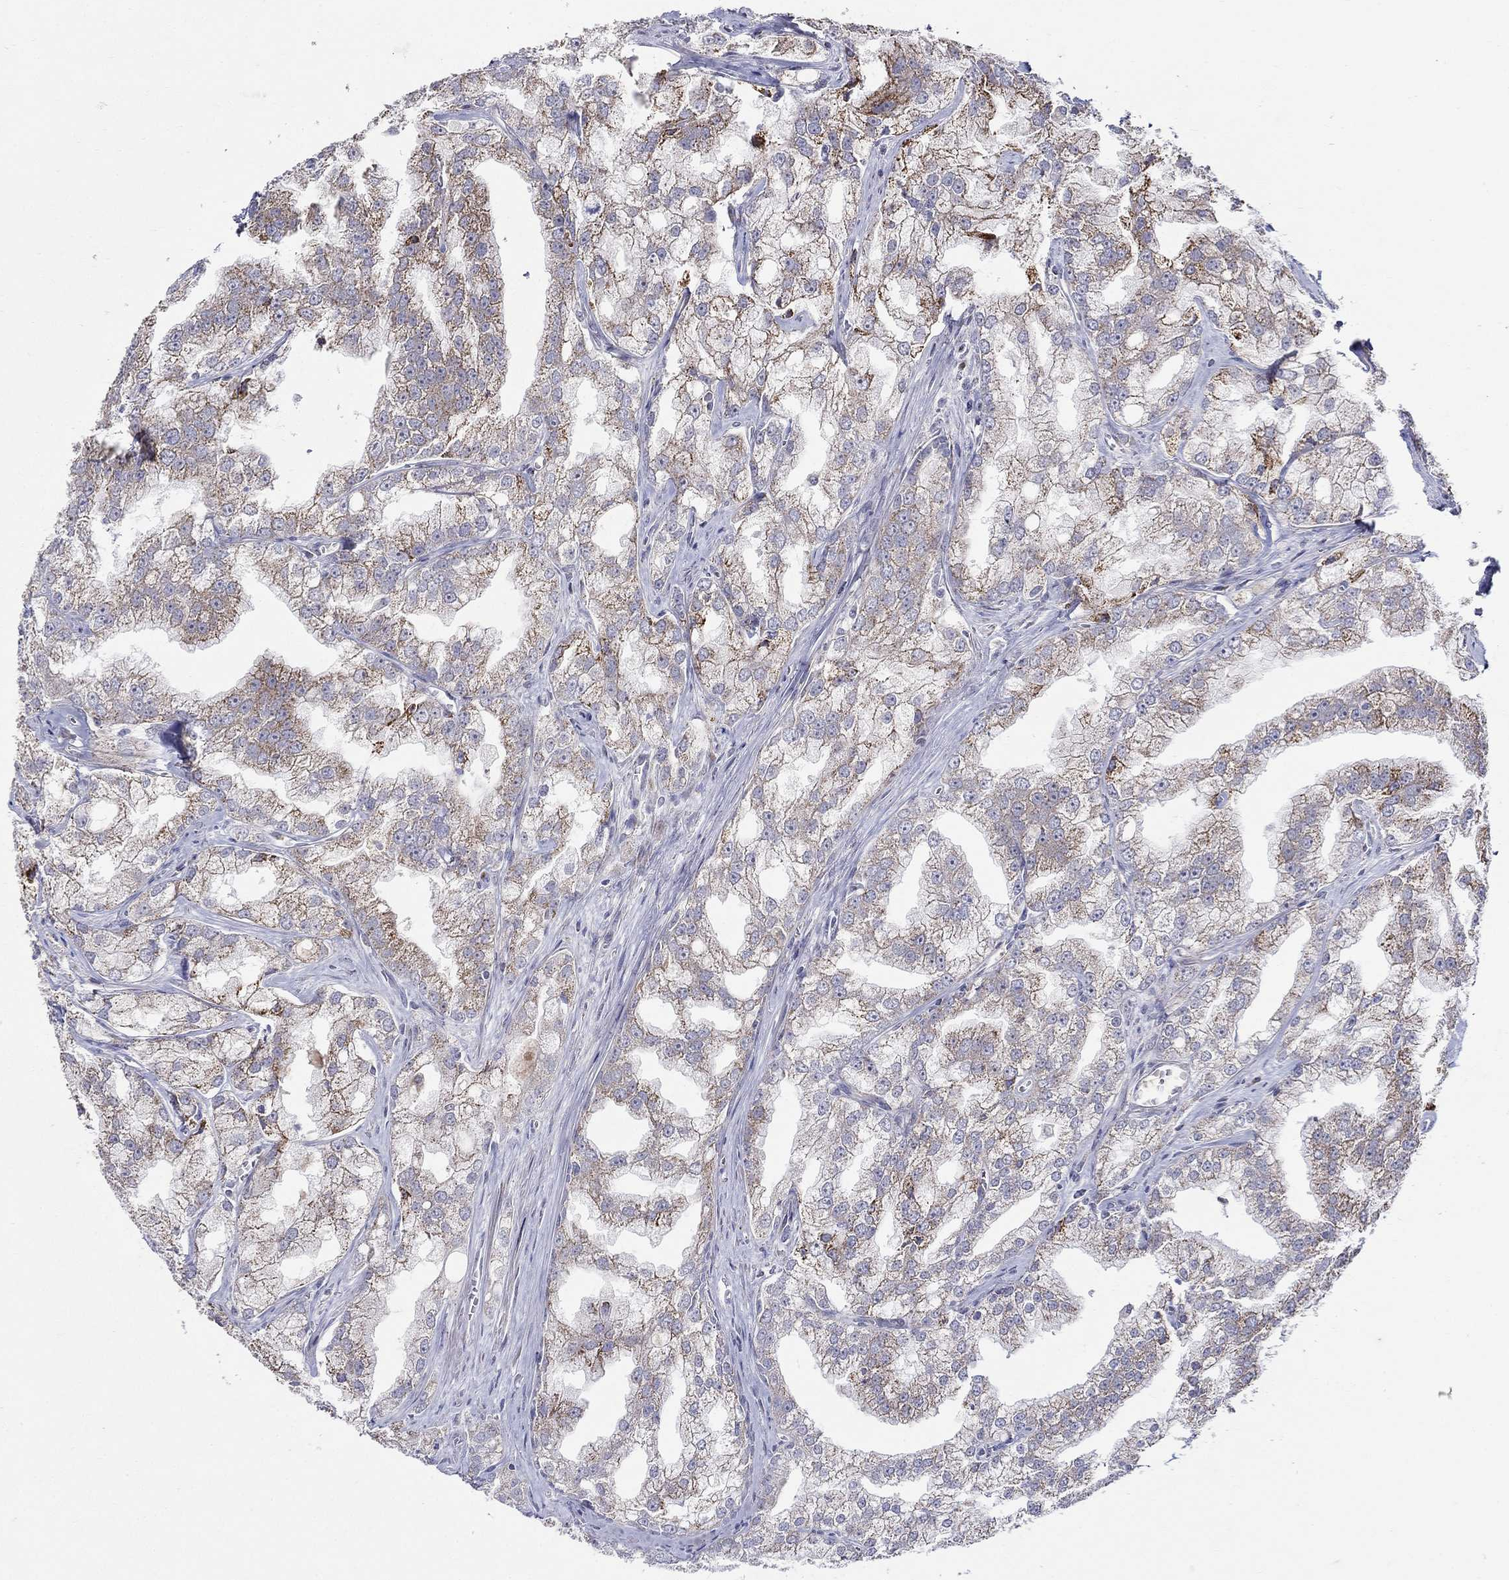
{"staining": {"intensity": "strong", "quantity": "<25%", "location": "cytoplasmic/membranous"}, "tissue": "prostate cancer", "cell_type": "Tumor cells", "image_type": "cancer", "snomed": [{"axis": "morphology", "description": "Adenocarcinoma, NOS"}, {"axis": "topography", "description": "Prostate"}], "caption": "Human prostate cancer stained with a brown dye displays strong cytoplasmic/membranous positive positivity in approximately <25% of tumor cells.", "gene": "HMX2", "patient": {"sex": "male", "age": 70}}